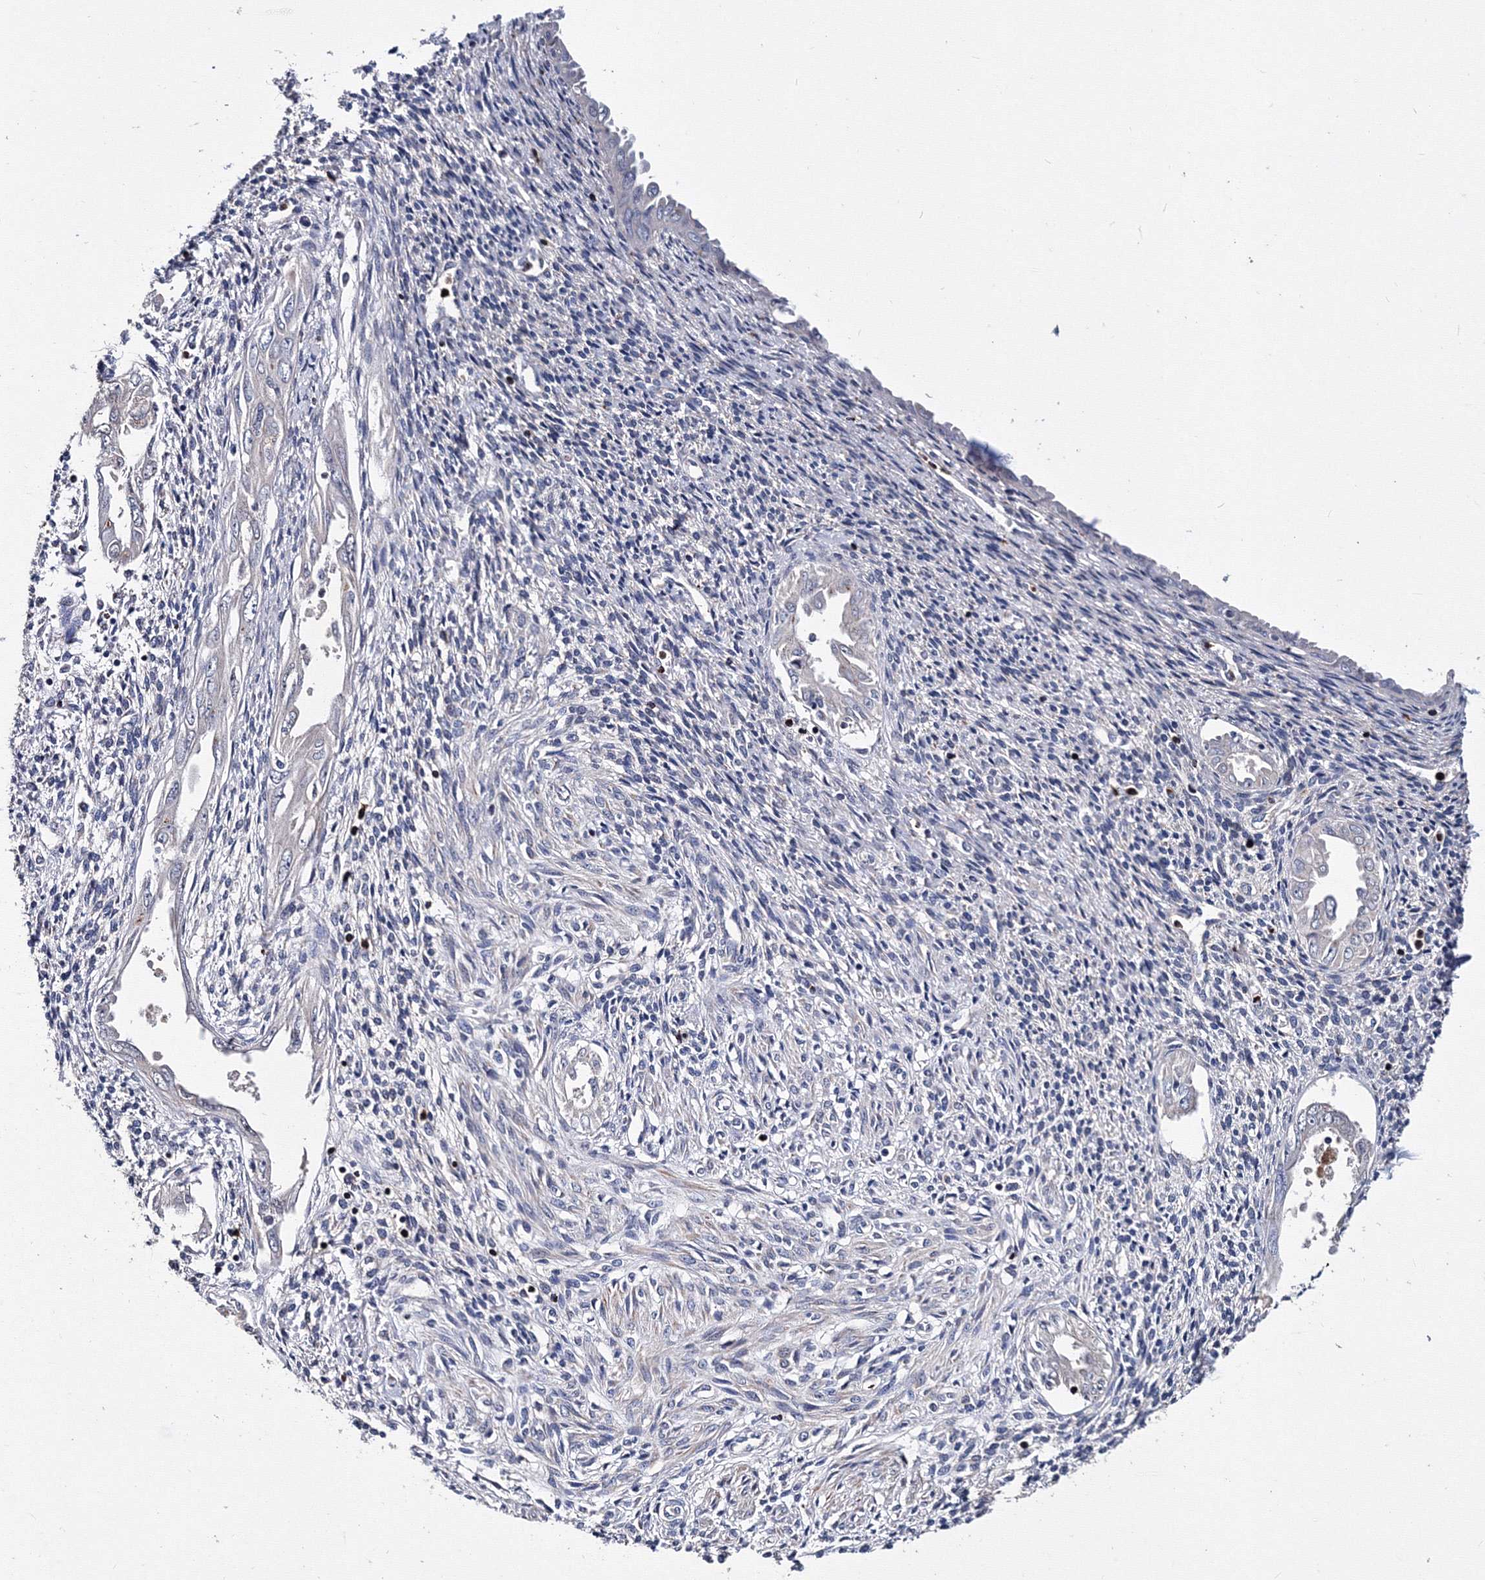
{"staining": {"intensity": "negative", "quantity": "none", "location": "none"}, "tissue": "endometrium", "cell_type": "Cells in endometrial stroma", "image_type": "normal", "snomed": [{"axis": "morphology", "description": "Normal tissue, NOS"}, {"axis": "topography", "description": "Endometrium"}], "caption": "High power microscopy histopathology image of an immunohistochemistry (IHC) histopathology image of benign endometrium, revealing no significant staining in cells in endometrial stroma. The staining is performed using DAB brown chromogen with nuclei counter-stained in using hematoxylin.", "gene": "PHYKPL", "patient": {"sex": "female", "age": 66}}